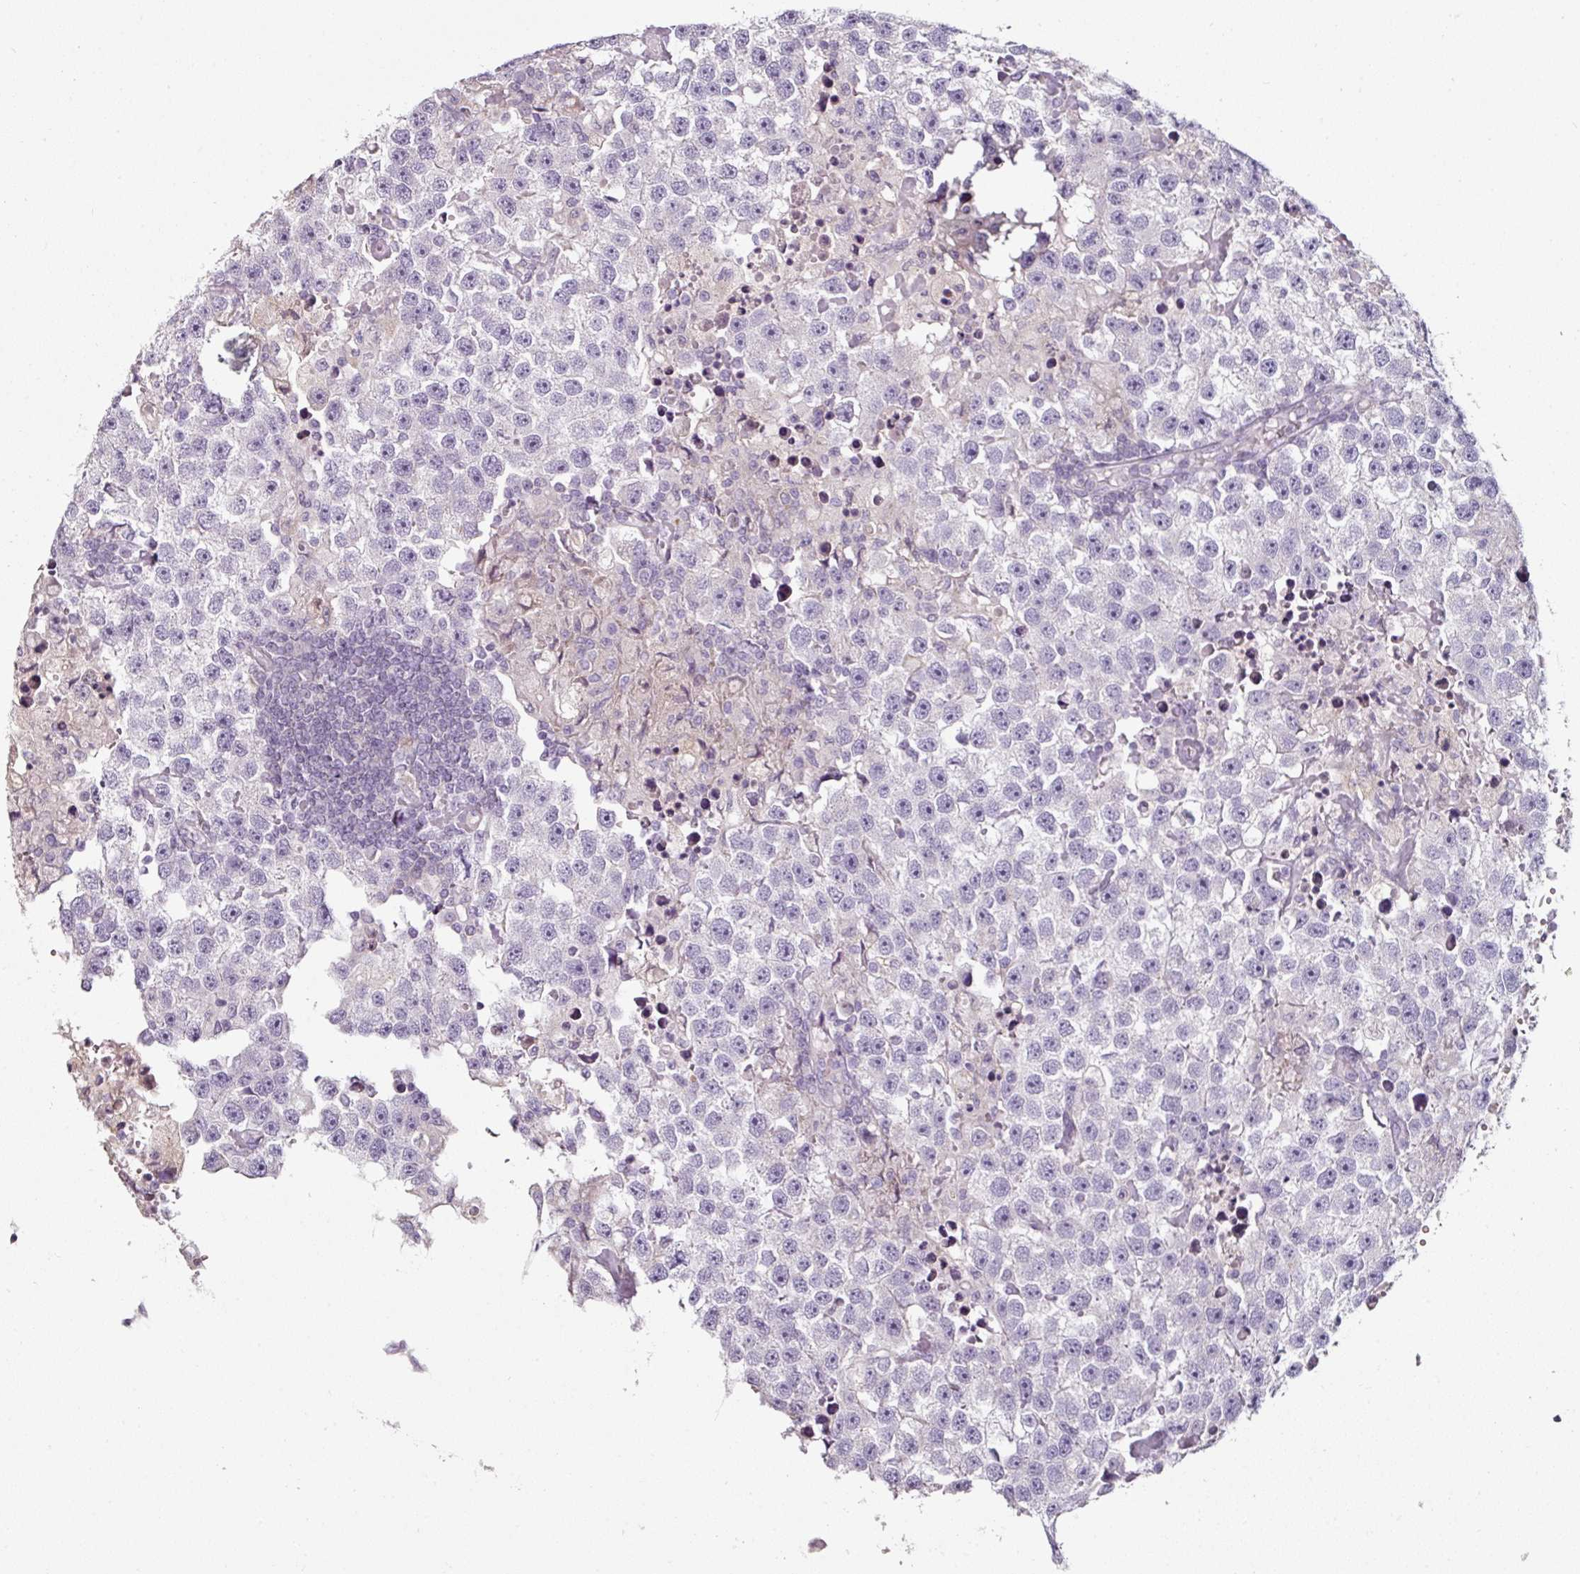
{"staining": {"intensity": "negative", "quantity": "none", "location": "none"}, "tissue": "testis cancer", "cell_type": "Tumor cells", "image_type": "cancer", "snomed": [{"axis": "morphology", "description": "Carcinoma, Embryonal, NOS"}, {"axis": "topography", "description": "Testis"}], "caption": "Immunohistochemistry (IHC) of testis cancer displays no positivity in tumor cells.", "gene": "CAP2", "patient": {"sex": "male", "age": 83}}